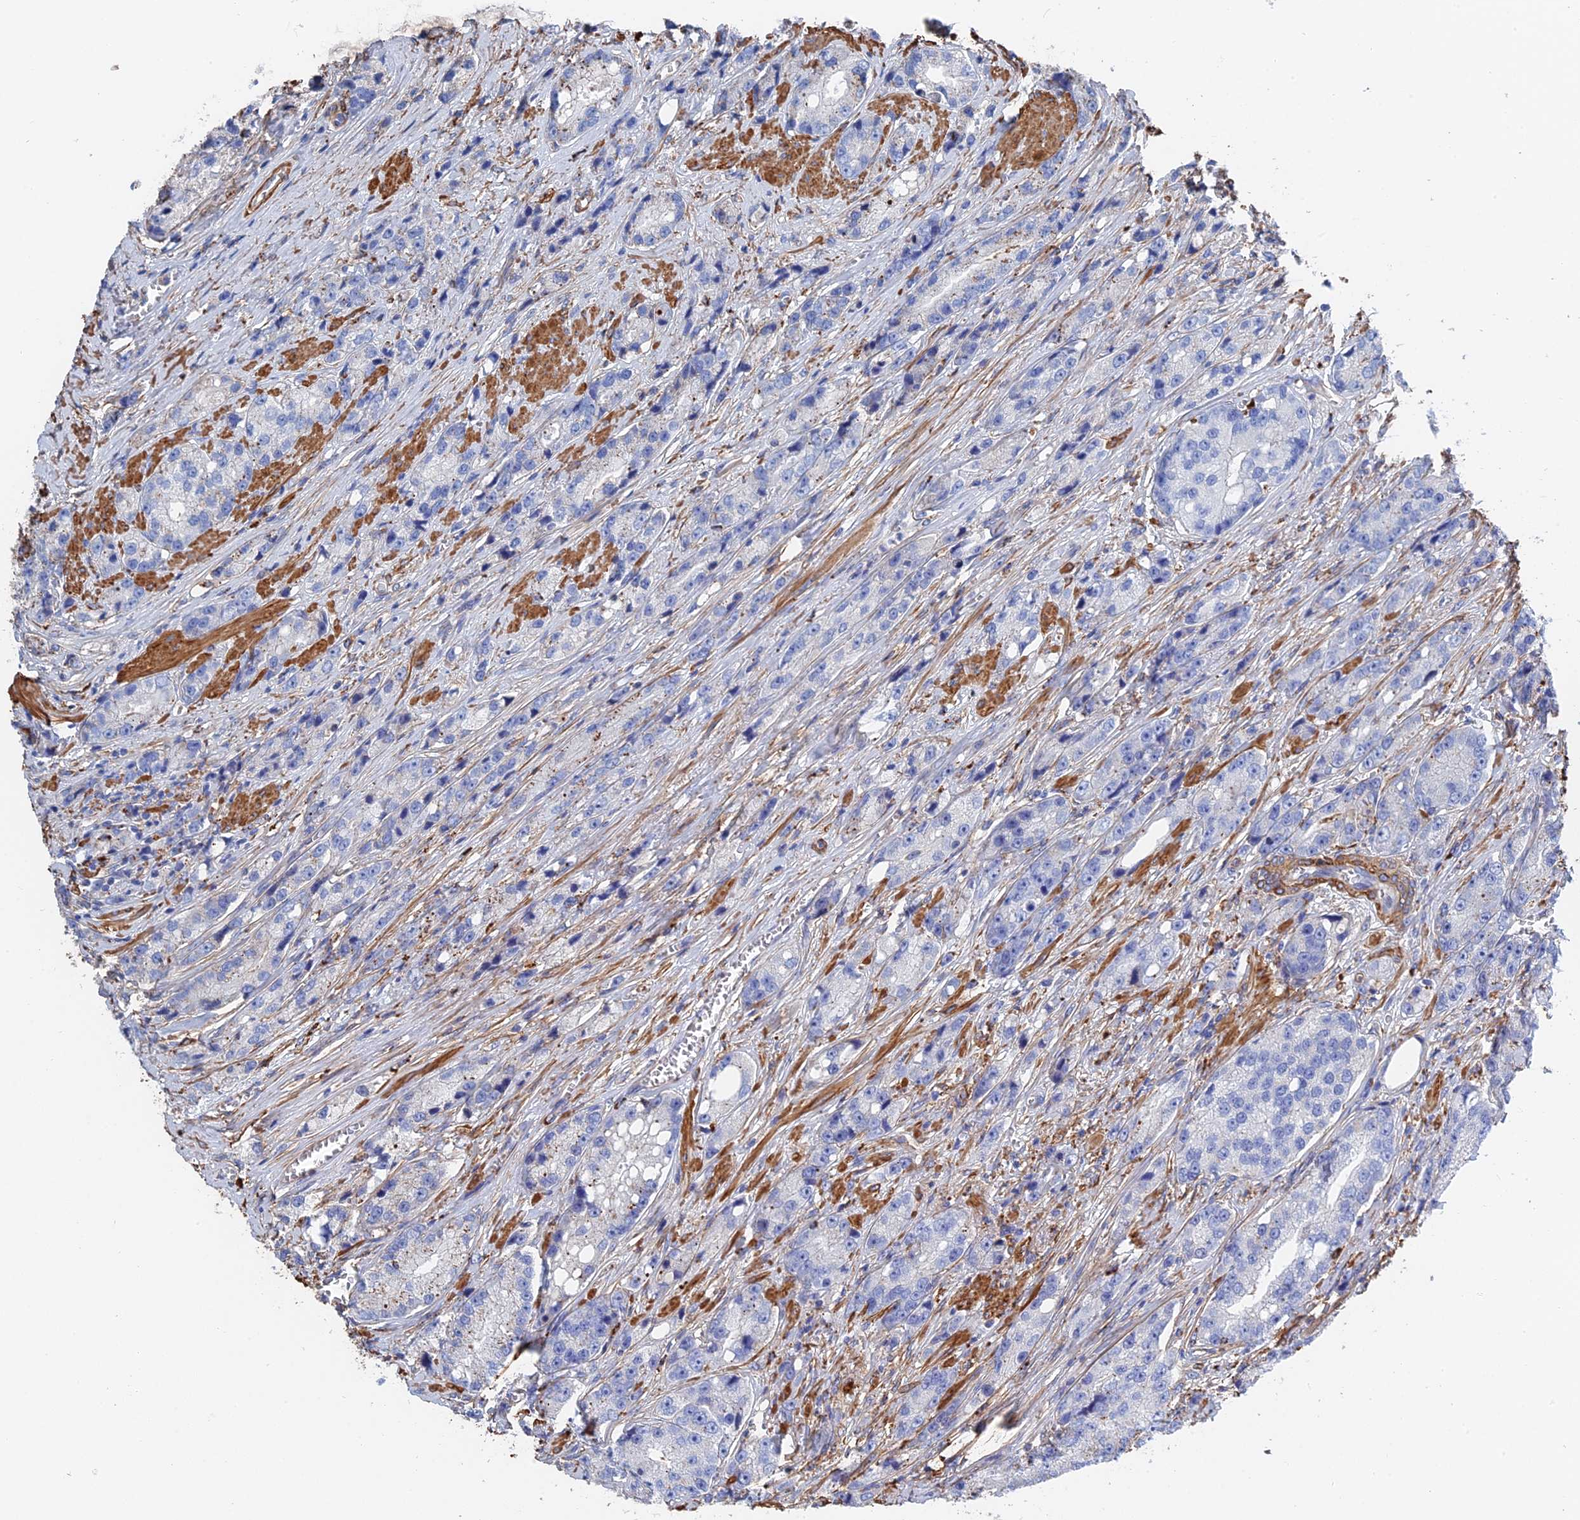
{"staining": {"intensity": "negative", "quantity": "none", "location": "none"}, "tissue": "prostate cancer", "cell_type": "Tumor cells", "image_type": "cancer", "snomed": [{"axis": "morphology", "description": "Adenocarcinoma, High grade"}, {"axis": "topography", "description": "Prostate"}], "caption": "This is a image of immunohistochemistry staining of prostate cancer, which shows no positivity in tumor cells.", "gene": "STRA6", "patient": {"sex": "male", "age": 74}}